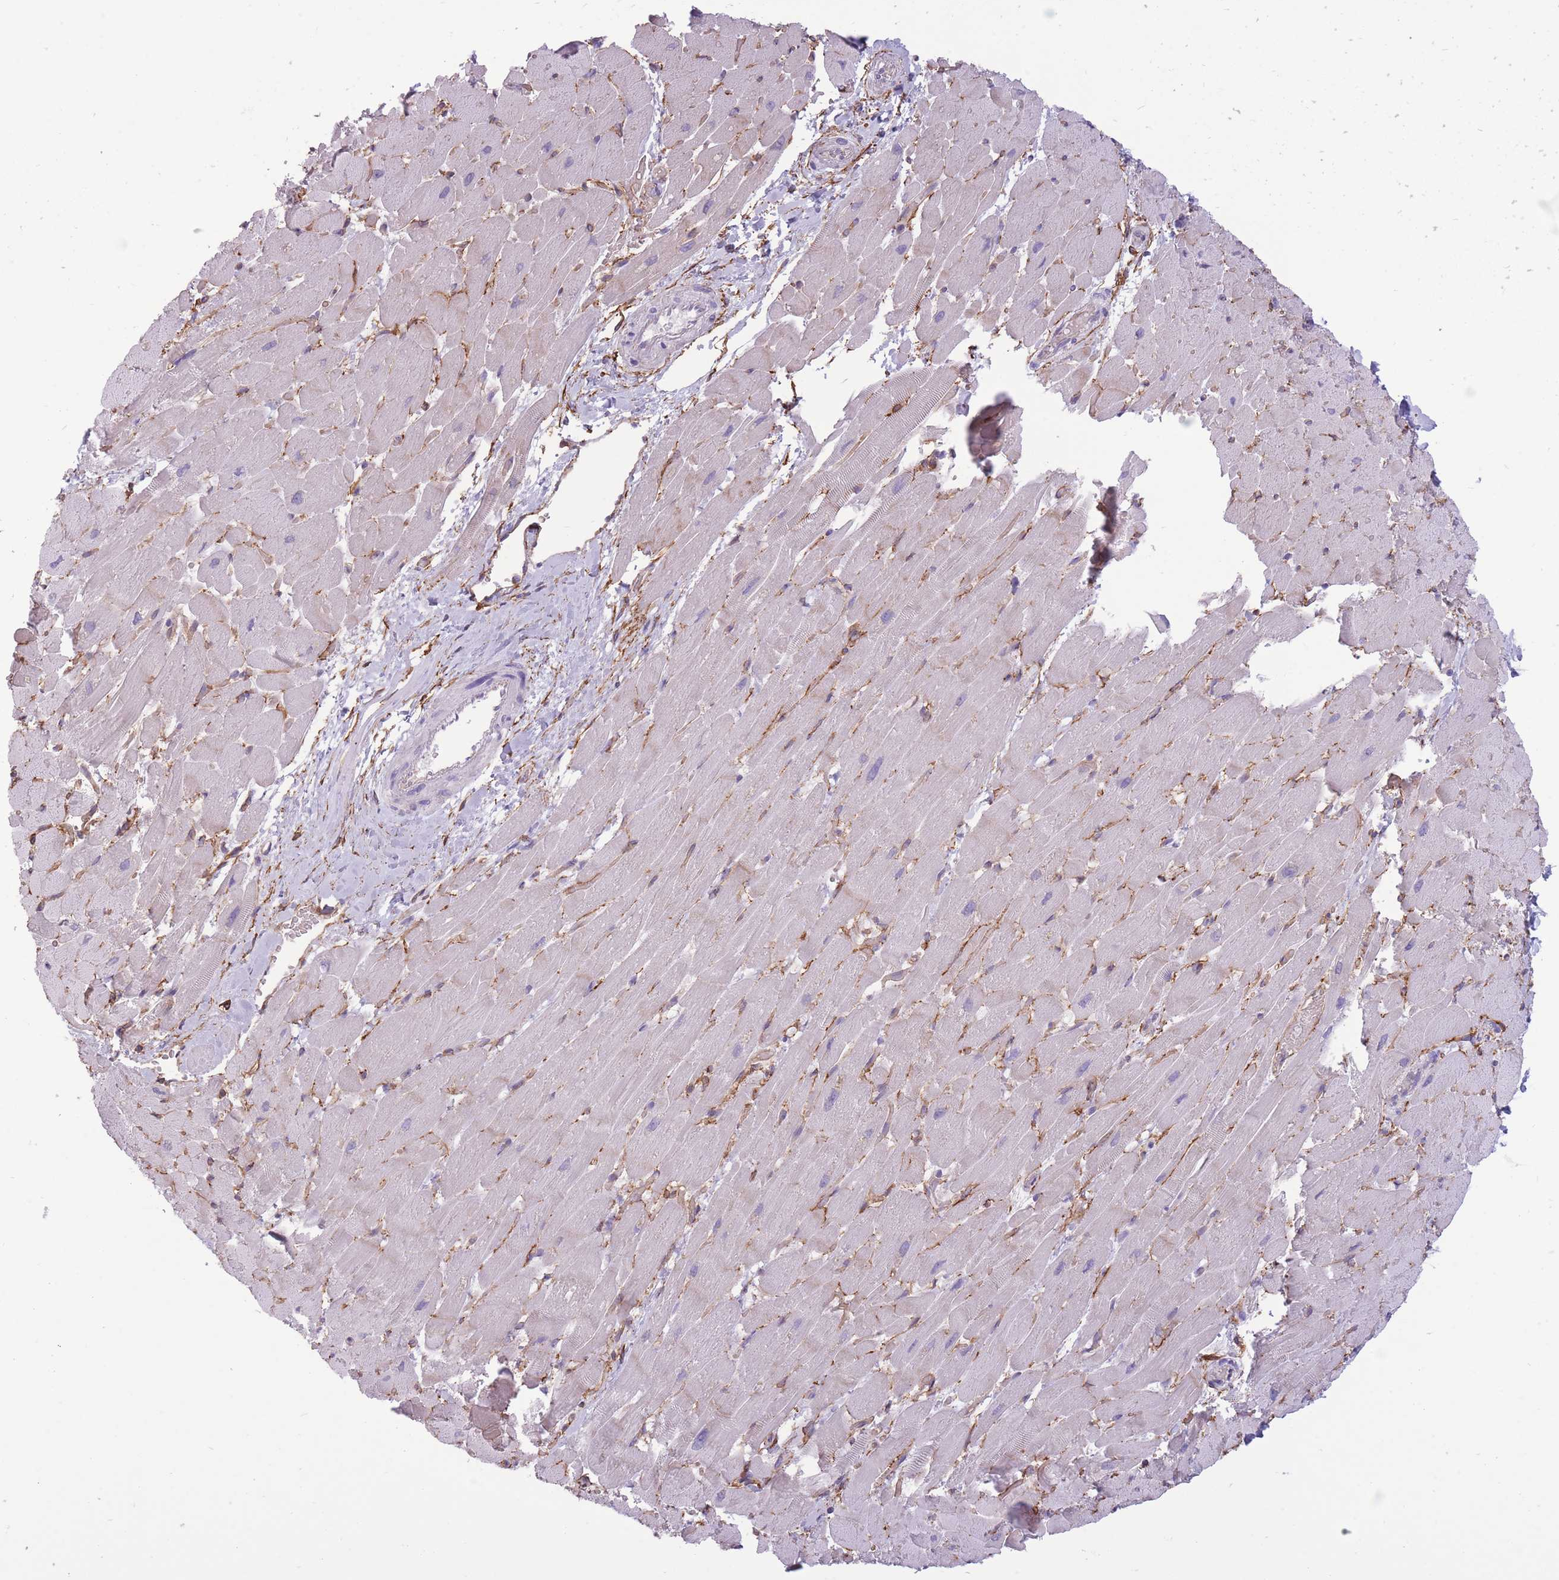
{"staining": {"intensity": "negative", "quantity": "none", "location": "none"}, "tissue": "heart muscle", "cell_type": "Cardiomyocytes", "image_type": "normal", "snomed": [{"axis": "morphology", "description": "Normal tissue, NOS"}, {"axis": "topography", "description": "Heart"}], "caption": "An immunohistochemistry image of unremarkable heart muscle is shown. There is no staining in cardiomyocytes of heart muscle. The staining is performed using DAB brown chromogen with nuclei counter-stained in using hematoxylin.", "gene": "ADD1", "patient": {"sex": "male", "age": 37}}